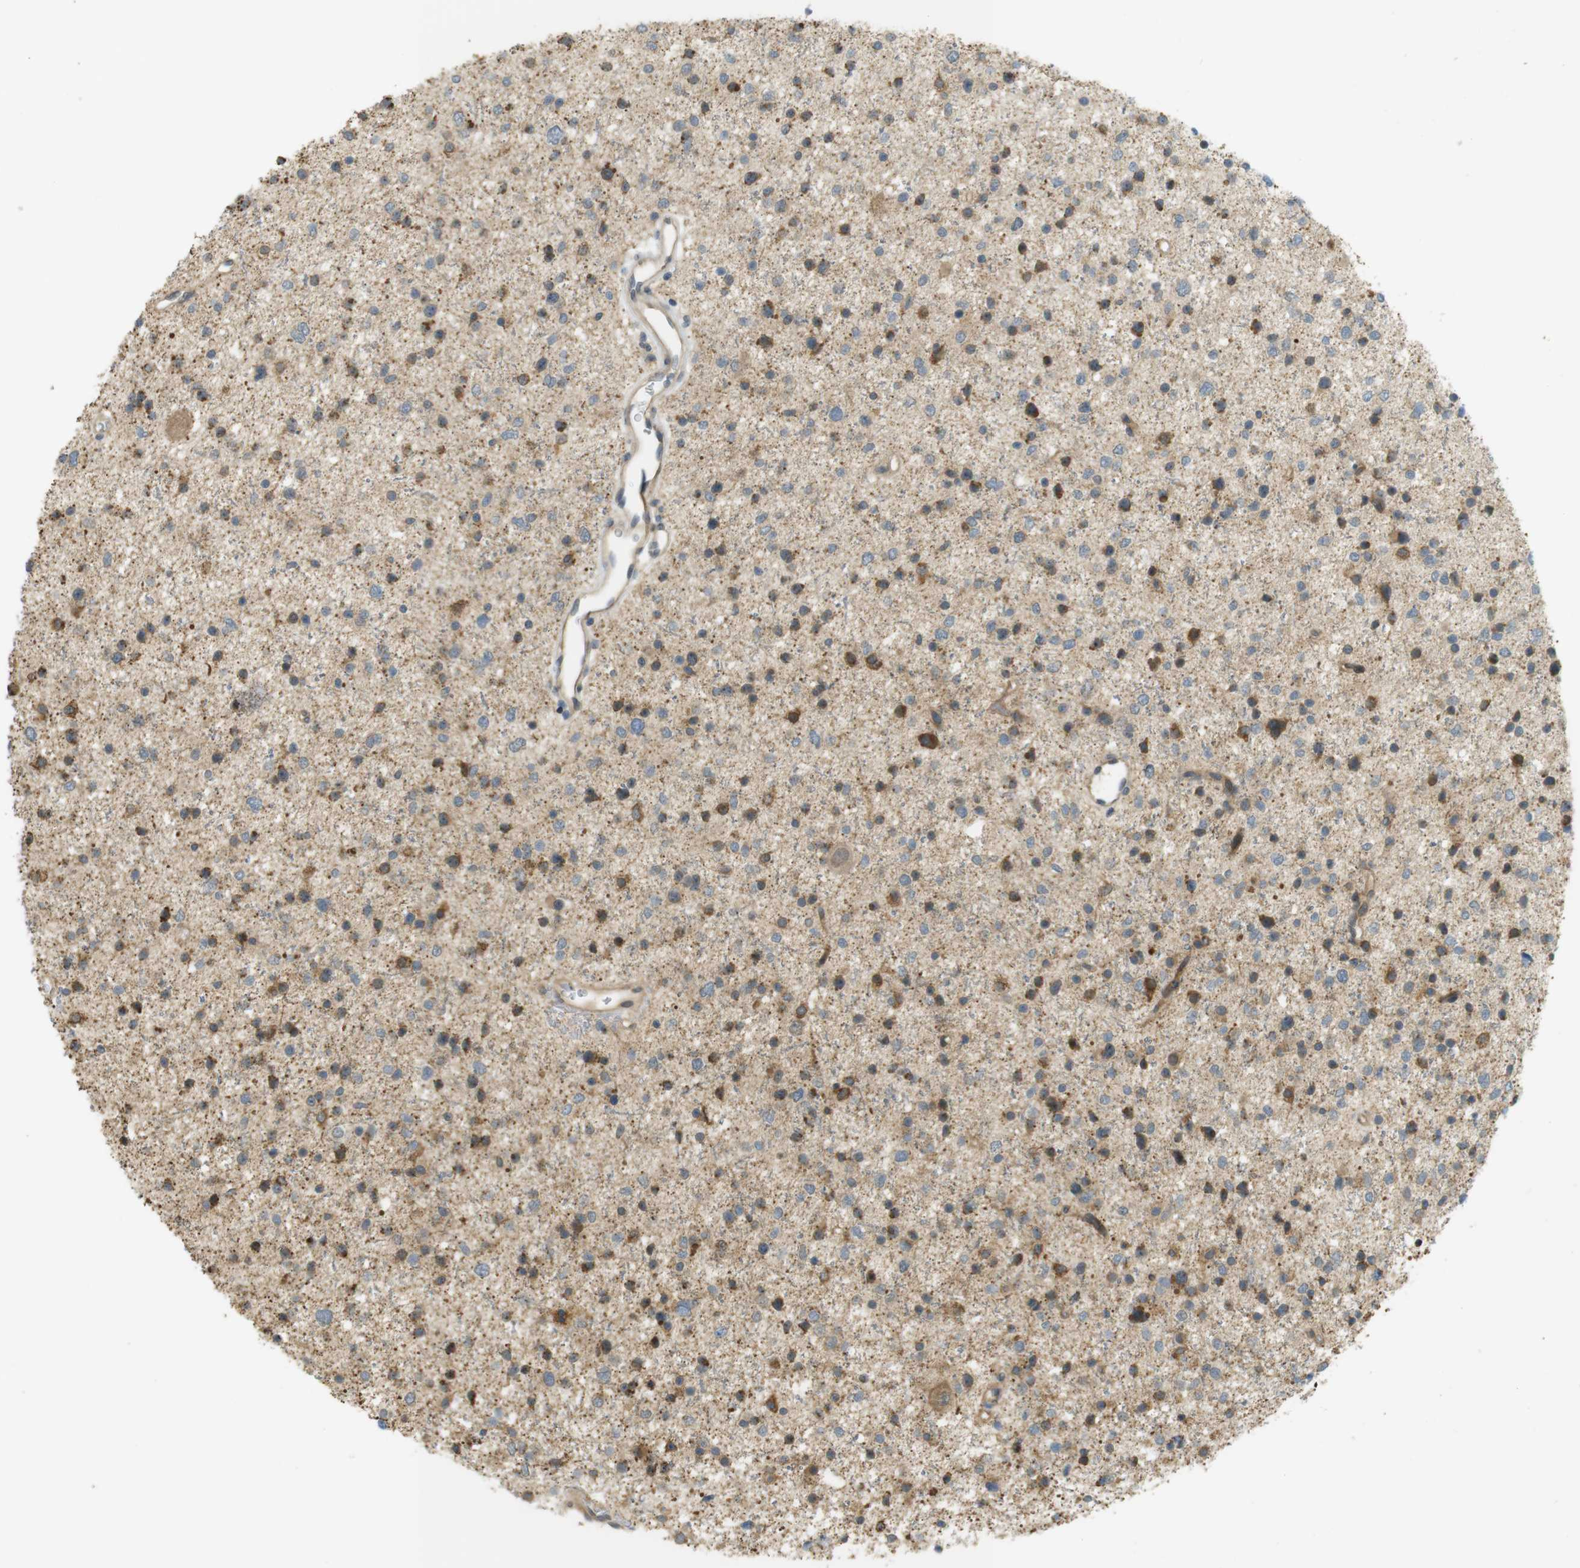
{"staining": {"intensity": "moderate", "quantity": ">75%", "location": "cytoplasmic/membranous"}, "tissue": "glioma", "cell_type": "Tumor cells", "image_type": "cancer", "snomed": [{"axis": "morphology", "description": "Glioma, malignant, Low grade"}, {"axis": "topography", "description": "Brain"}], "caption": "The micrograph displays a brown stain indicating the presence of a protein in the cytoplasmic/membranous of tumor cells in malignant glioma (low-grade).", "gene": "CLRN3", "patient": {"sex": "female", "age": 37}}